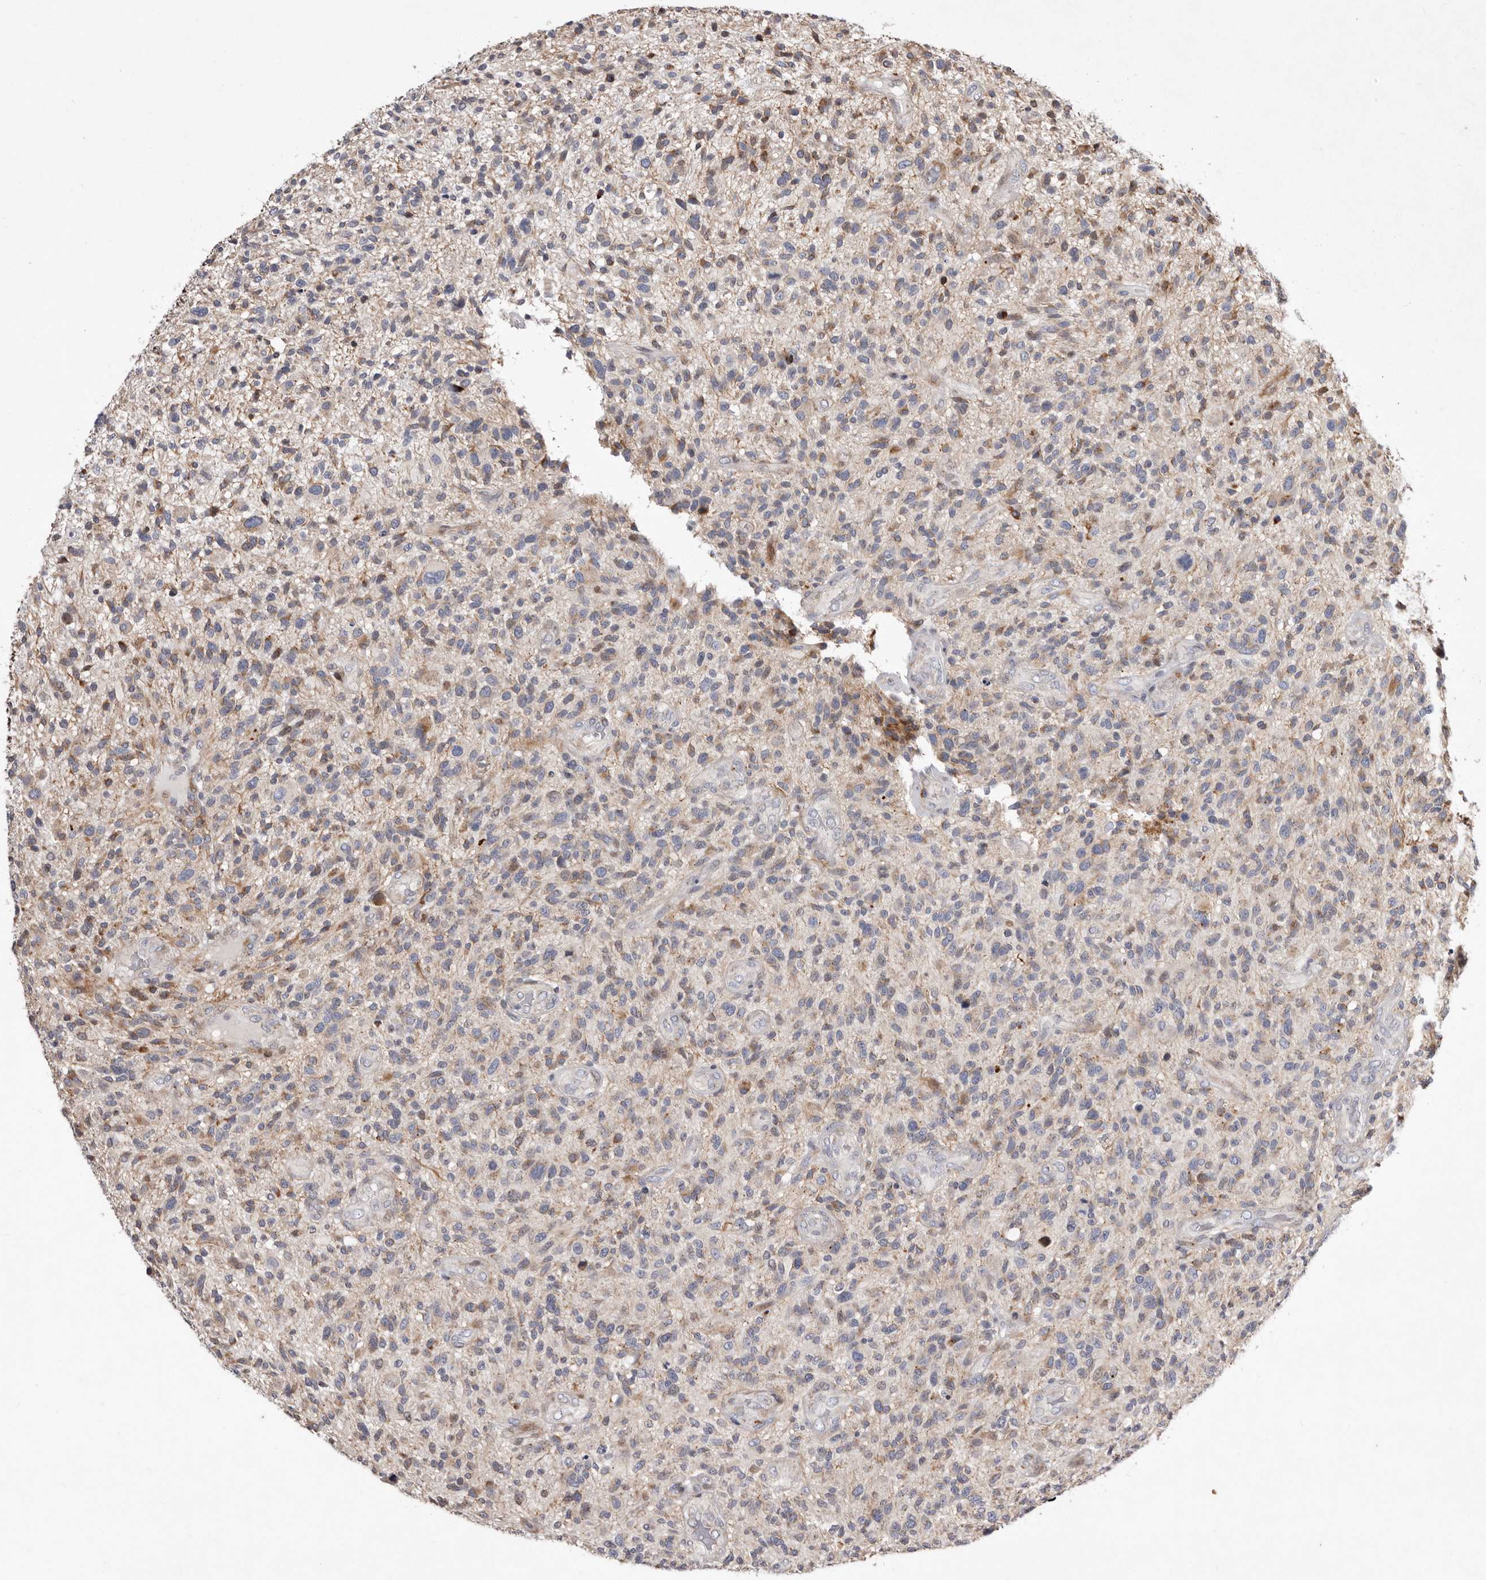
{"staining": {"intensity": "moderate", "quantity": "<25%", "location": "cytoplasmic/membranous"}, "tissue": "glioma", "cell_type": "Tumor cells", "image_type": "cancer", "snomed": [{"axis": "morphology", "description": "Glioma, malignant, High grade"}, {"axis": "topography", "description": "Brain"}], "caption": "Brown immunohistochemical staining in malignant glioma (high-grade) reveals moderate cytoplasmic/membranous positivity in approximately <25% of tumor cells.", "gene": "TIMM17B", "patient": {"sex": "male", "age": 47}}